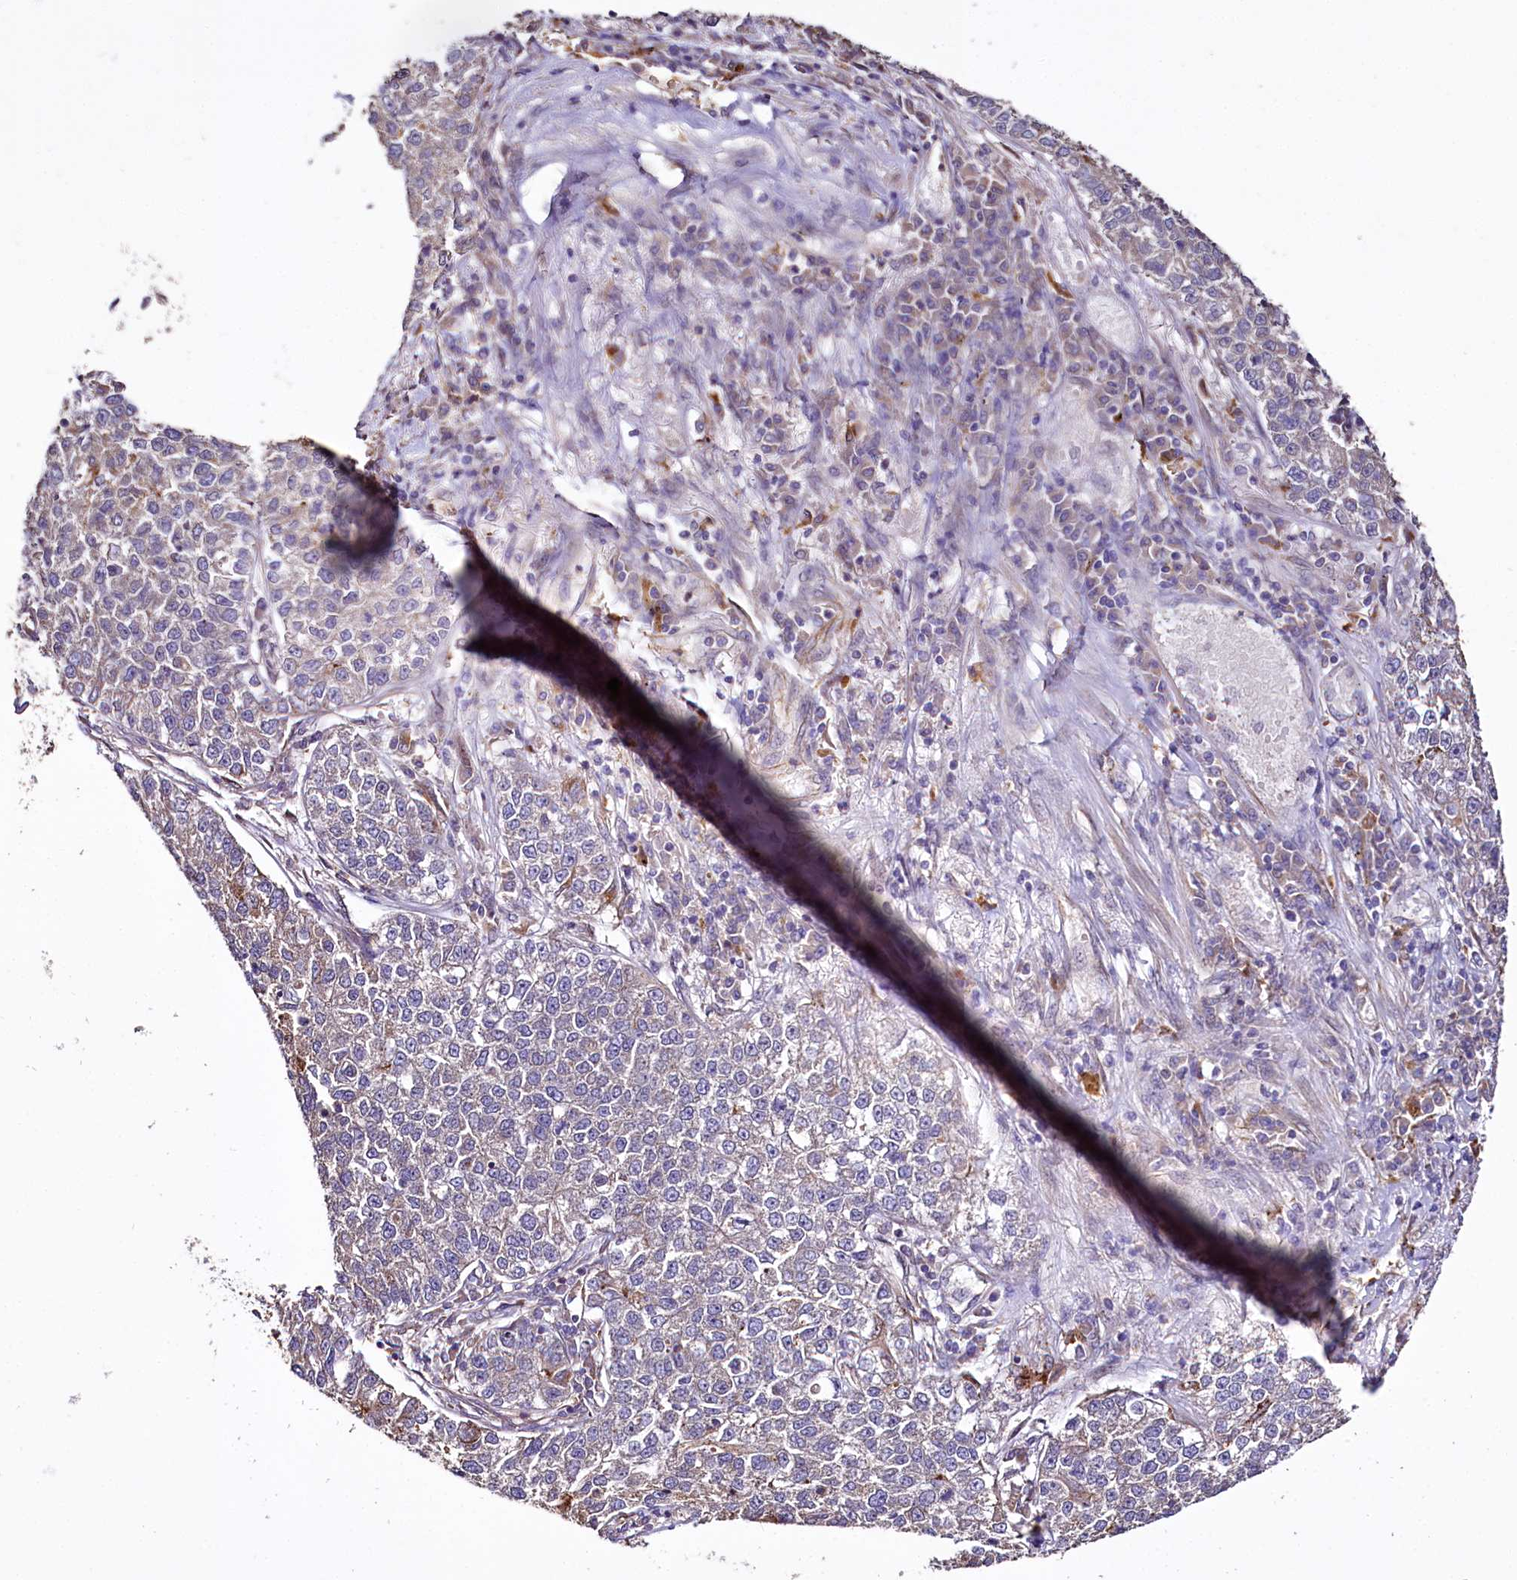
{"staining": {"intensity": "negative", "quantity": "none", "location": "none"}, "tissue": "lung cancer", "cell_type": "Tumor cells", "image_type": "cancer", "snomed": [{"axis": "morphology", "description": "Adenocarcinoma, NOS"}, {"axis": "topography", "description": "Lung"}], "caption": "Adenocarcinoma (lung) stained for a protein using immunohistochemistry shows no staining tumor cells.", "gene": "TTC12", "patient": {"sex": "male", "age": 49}}